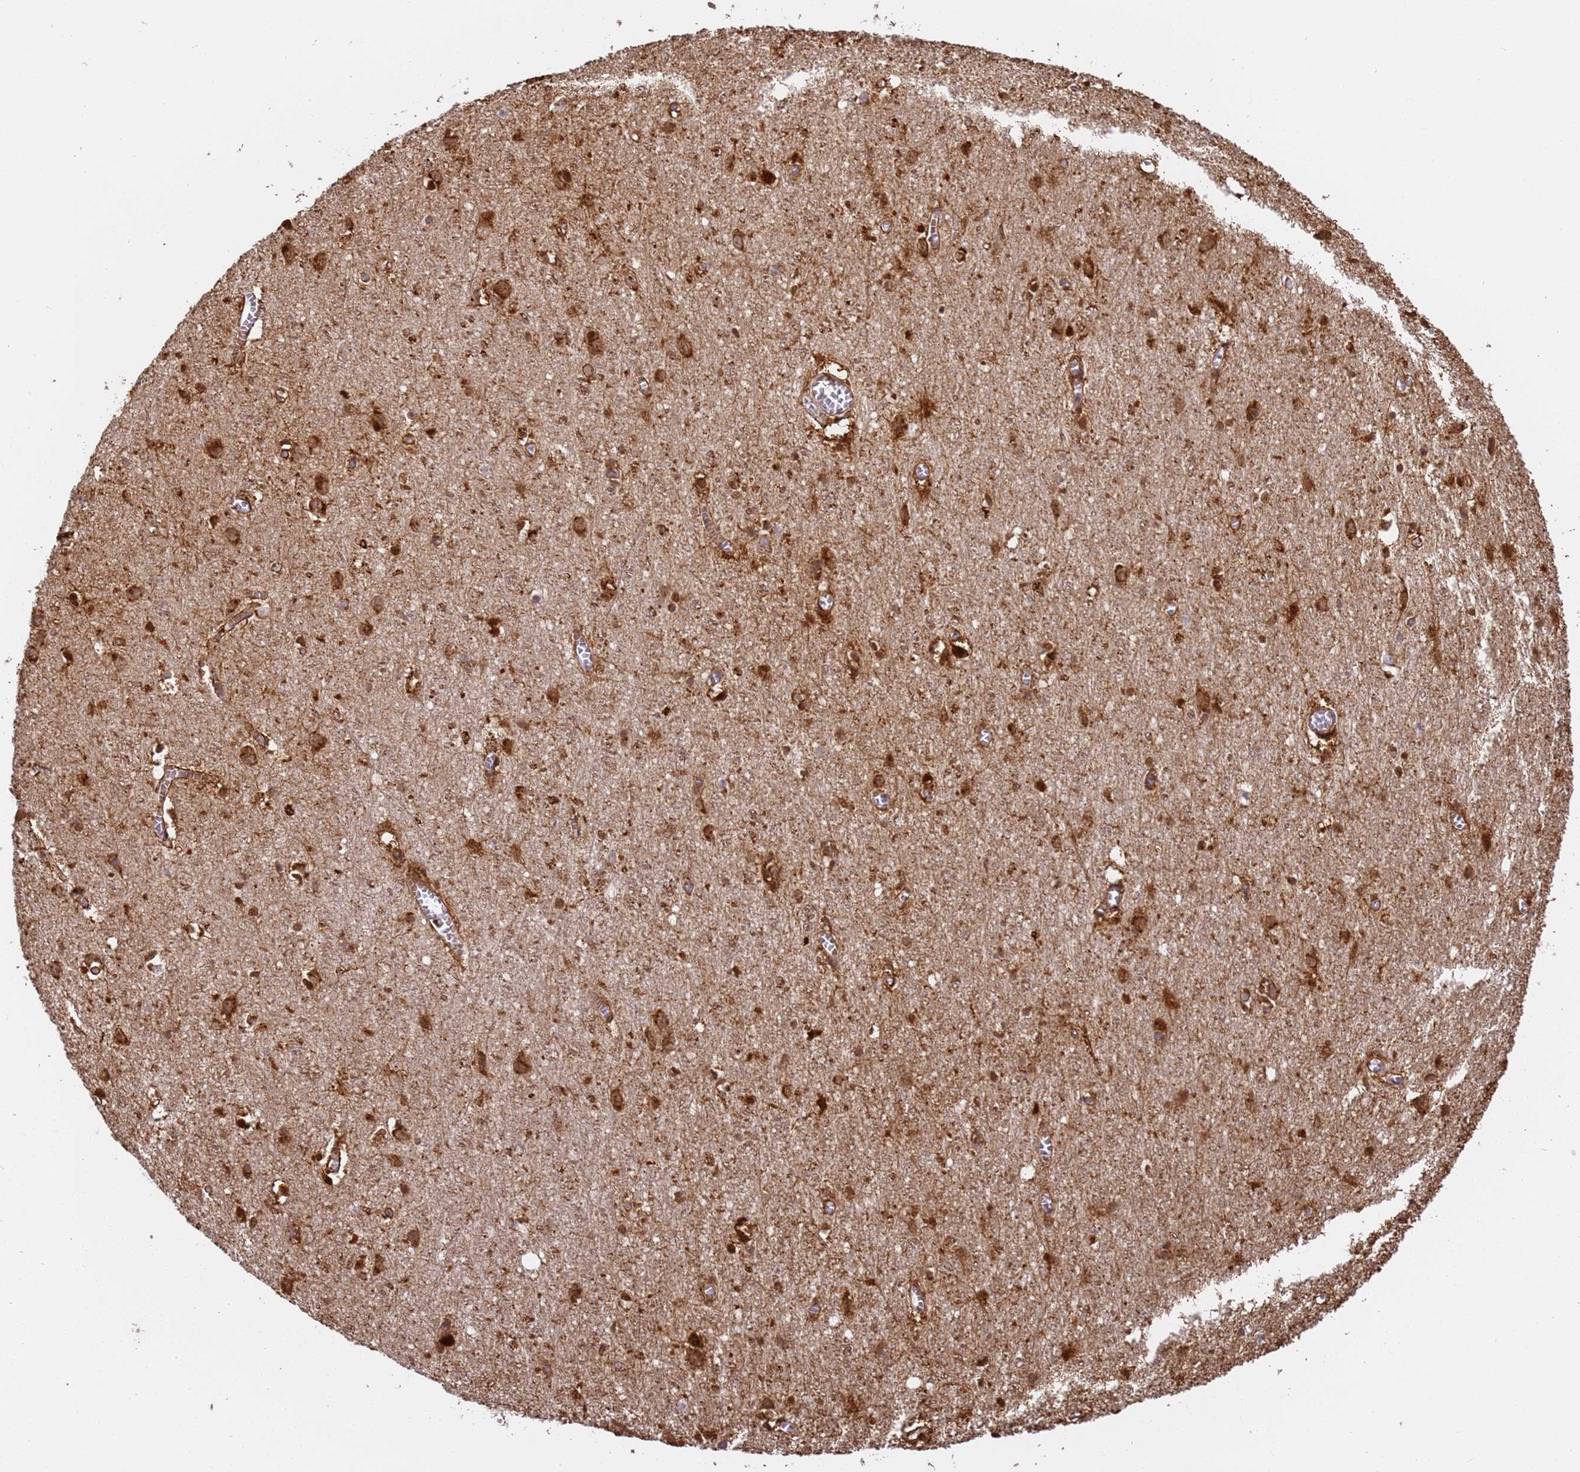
{"staining": {"intensity": "moderate", "quantity": ">75%", "location": "cytoplasmic/membranous"}, "tissue": "cerebral cortex", "cell_type": "Endothelial cells", "image_type": "normal", "snomed": [{"axis": "morphology", "description": "Normal tissue, NOS"}, {"axis": "topography", "description": "Cerebral cortex"}], "caption": "DAB immunohistochemical staining of normal cerebral cortex displays moderate cytoplasmic/membranous protein staining in about >75% of endothelial cells.", "gene": "M6PR", "patient": {"sex": "female", "age": 64}}